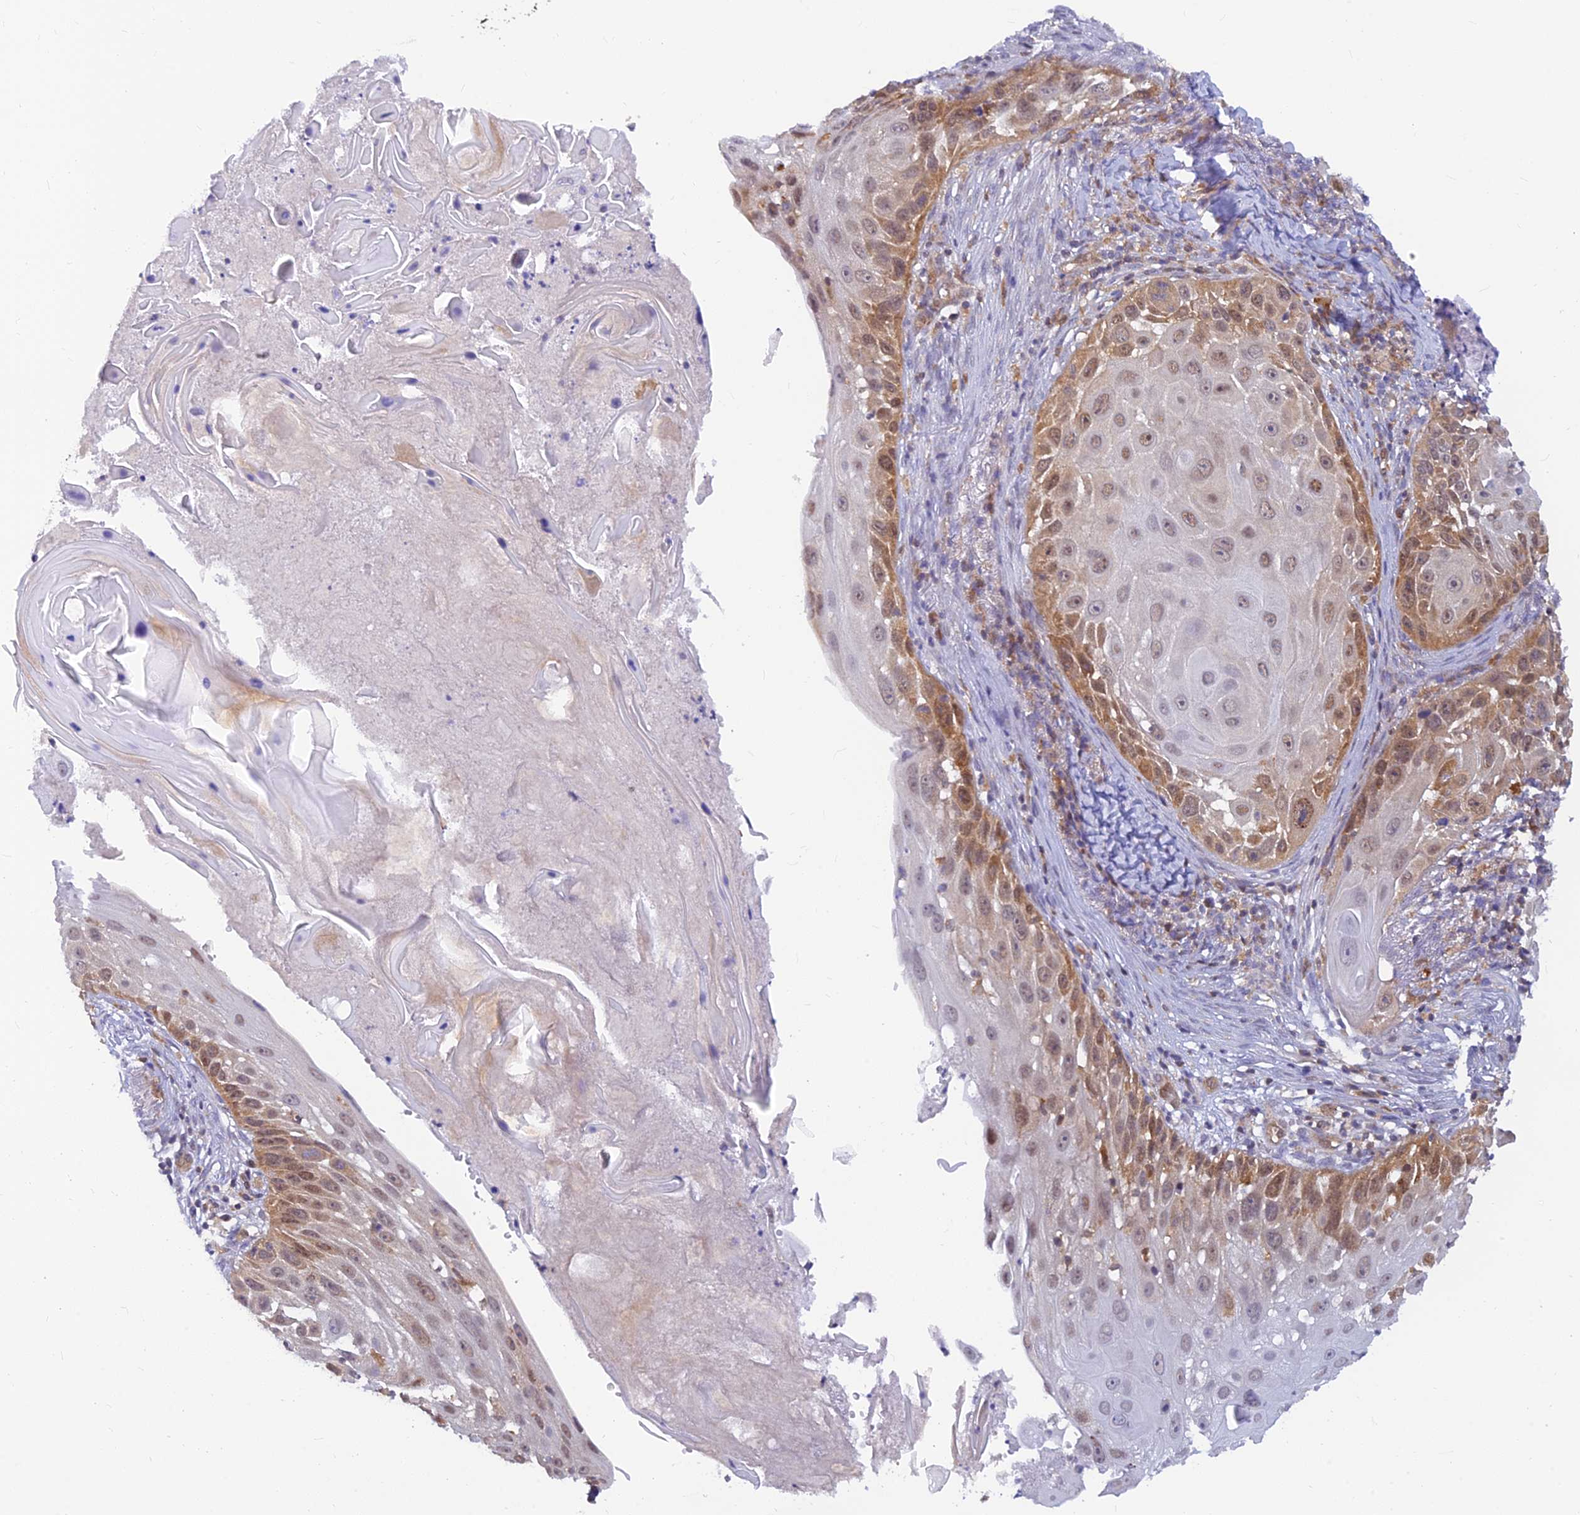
{"staining": {"intensity": "moderate", "quantity": "25%-75%", "location": "cytoplasmic/membranous"}, "tissue": "skin cancer", "cell_type": "Tumor cells", "image_type": "cancer", "snomed": [{"axis": "morphology", "description": "Squamous cell carcinoma, NOS"}, {"axis": "topography", "description": "Skin"}], "caption": "Immunohistochemical staining of human skin squamous cell carcinoma displays medium levels of moderate cytoplasmic/membranous expression in approximately 25%-75% of tumor cells. The protein of interest is stained brown, and the nuclei are stained in blue (DAB (3,3'-diaminobenzidine) IHC with brightfield microscopy, high magnification).", "gene": "LYSMD2", "patient": {"sex": "female", "age": 44}}